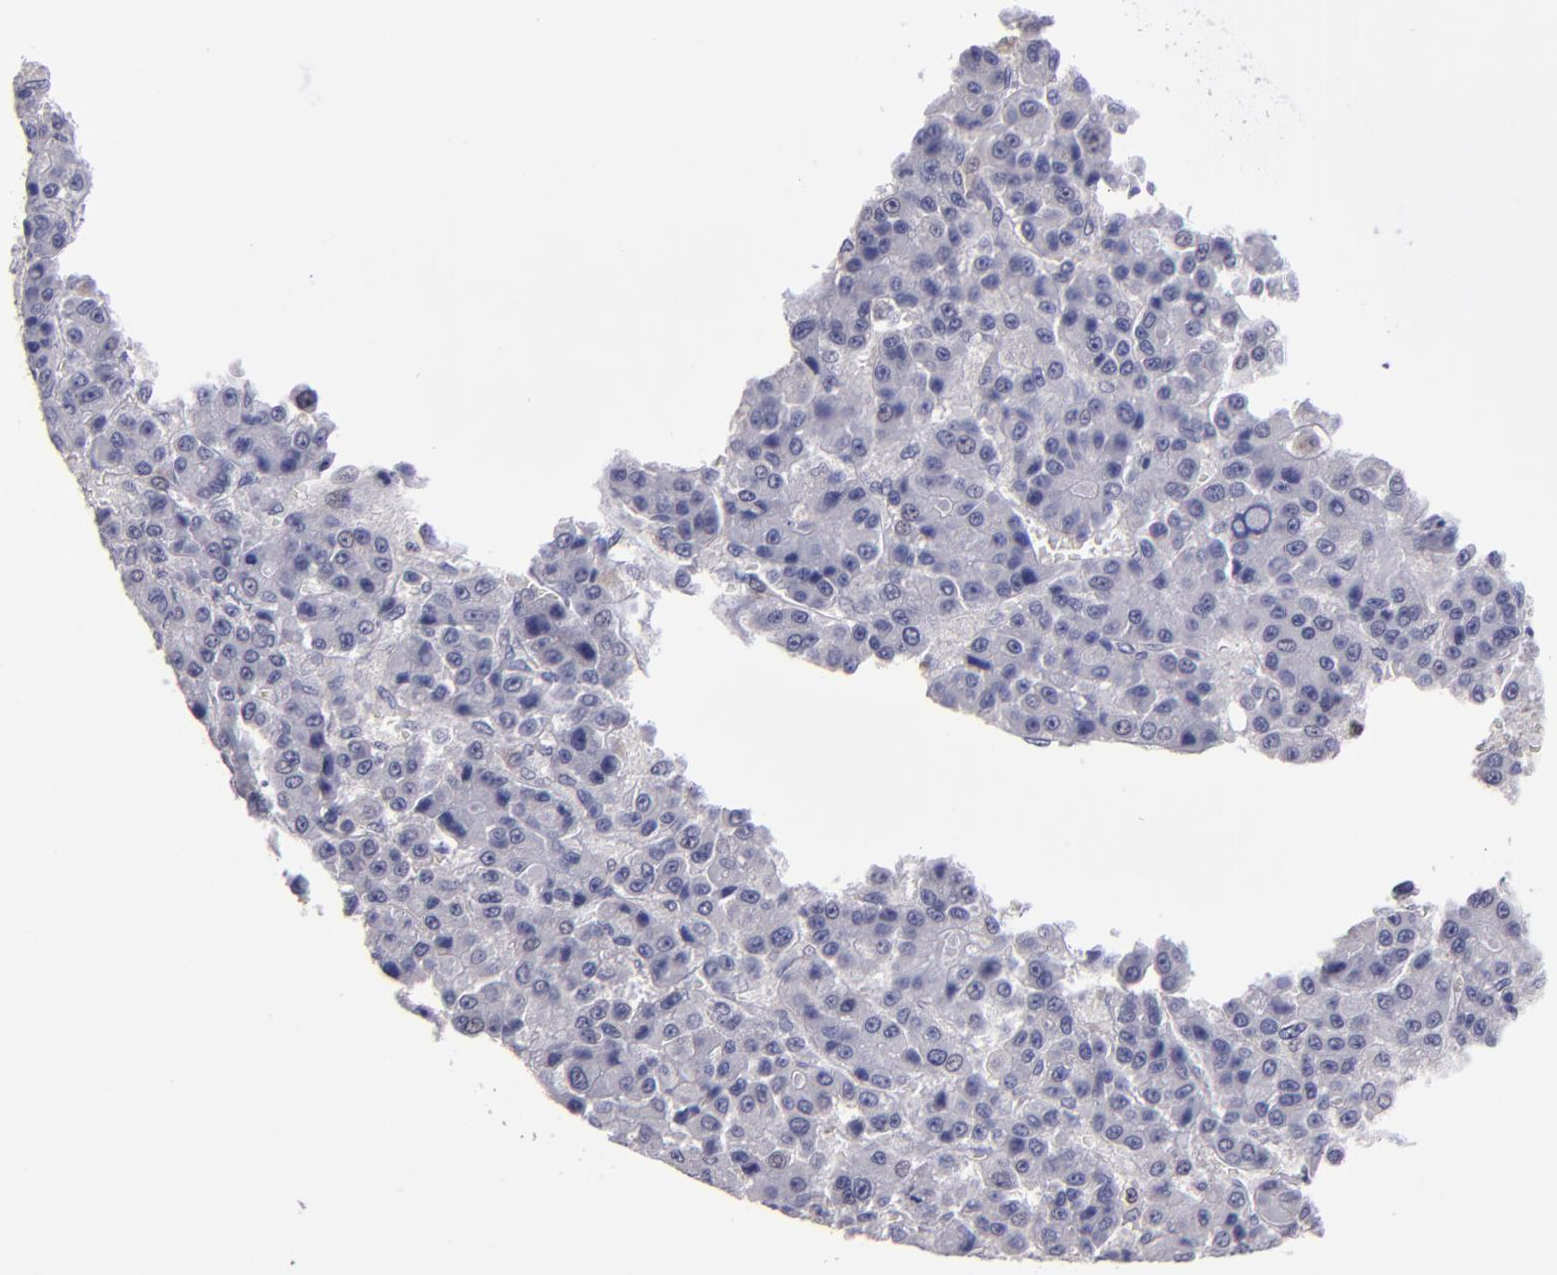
{"staining": {"intensity": "negative", "quantity": "none", "location": "none"}, "tissue": "liver cancer", "cell_type": "Tumor cells", "image_type": "cancer", "snomed": [{"axis": "morphology", "description": "Carcinoma, Hepatocellular, NOS"}, {"axis": "topography", "description": "Liver"}], "caption": "IHC photomicrograph of neoplastic tissue: human liver cancer stained with DAB (3,3'-diaminobenzidine) displays no significant protein positivity in tumor cells. (Stains: DAB (3,3'-diaminobenzidine) immunohistochemistry (IHC) with hematoxylin counter stain, Microscopy: brightfield microscopy at high magnification).", "gene": "CEBPE", "patient": {"sex": "male", "age": 70}}